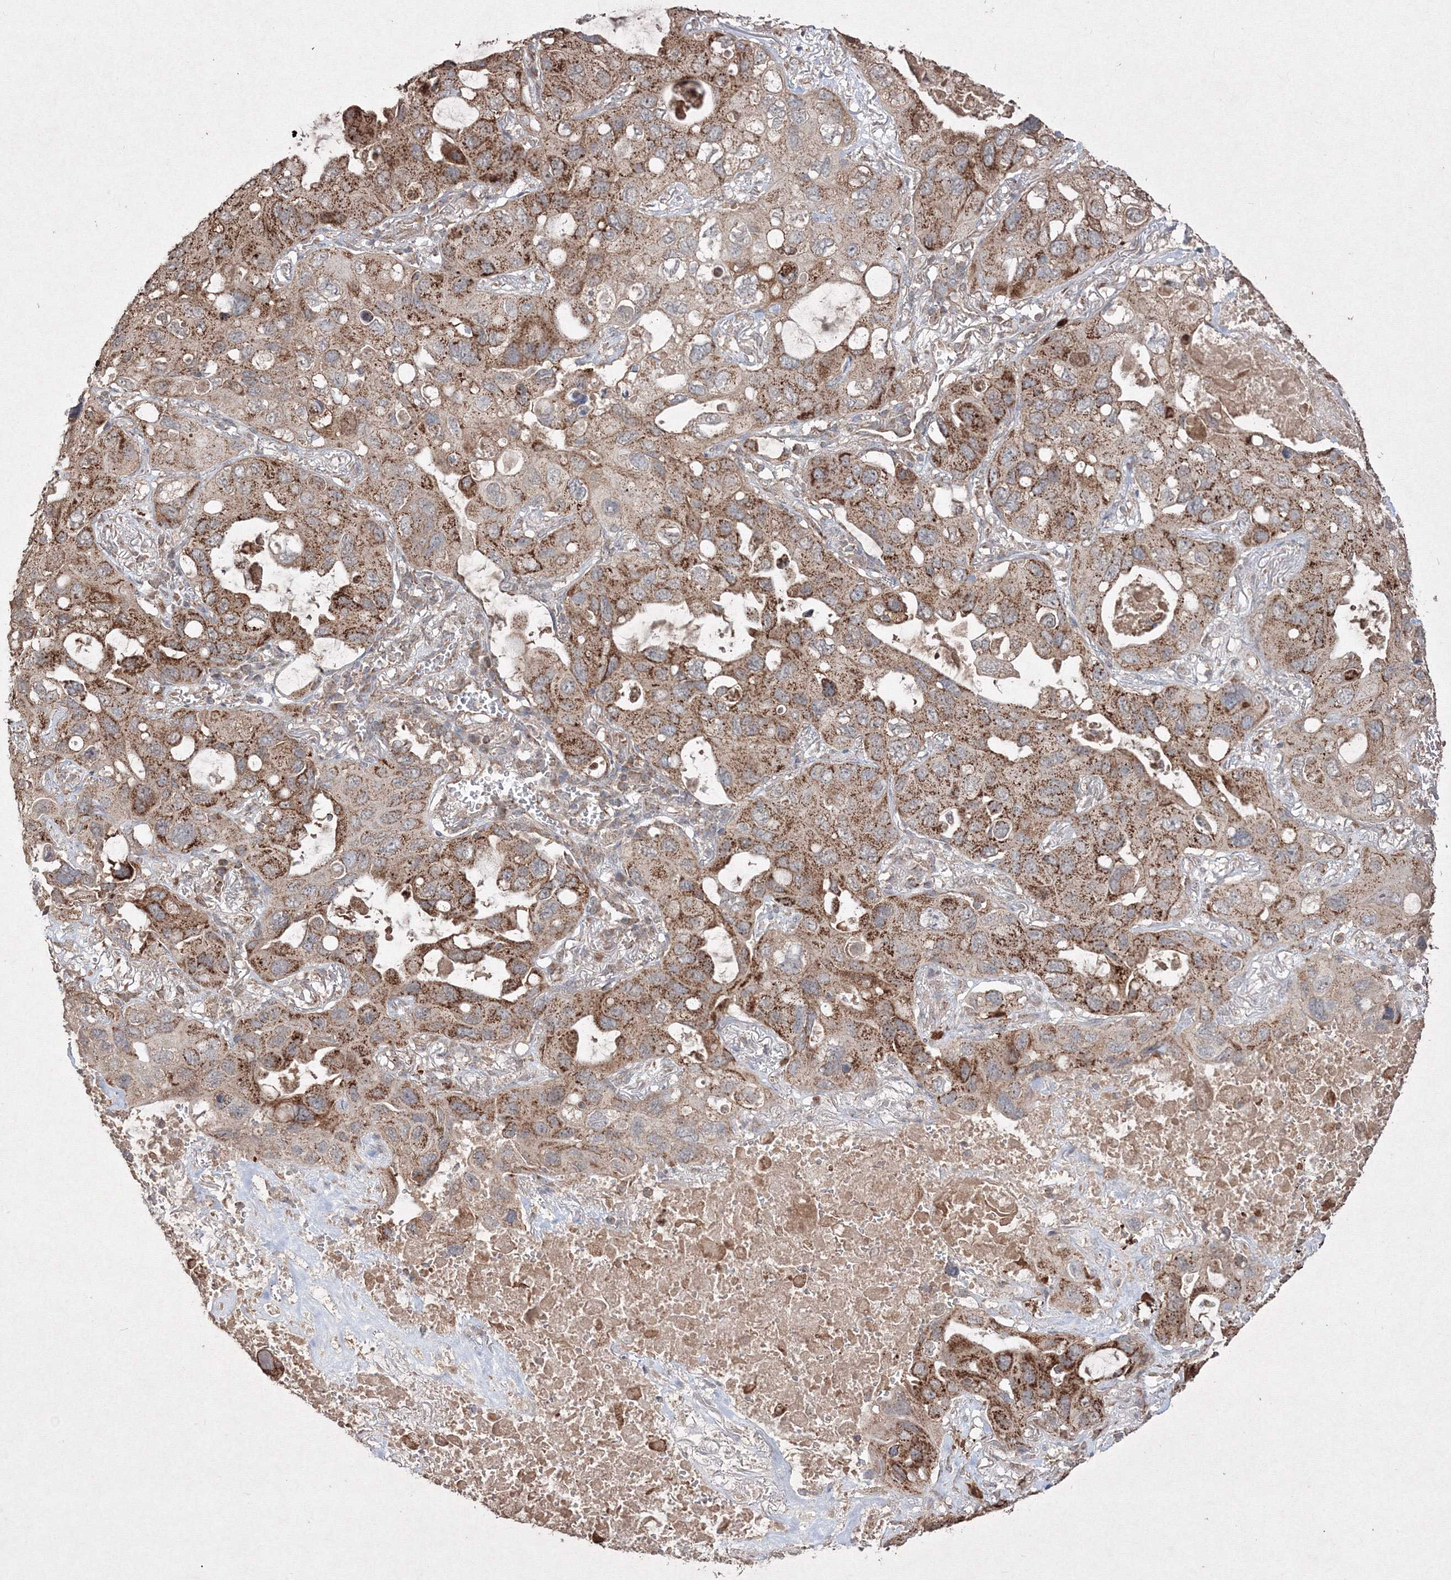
{"staining": {"intensity": "moderate", "quantity": ">75%", "location": "cytoplasmic/membranous"}, "tissue": "lung cancer", "cell_type": "Tumor cells", "image_type": "cancer", "snomed": [{"axis": "morphology", "description": "Squamous cell carcinoma, NOS"}, {"axis": "topography", "description": "Lung"}], "caption": "Immunohistochemical staining of human squamous cell carcinoma (lung) reveals moderate cytoplasmic/membranous protein positivity in approximately >75% of tumor cells.", "gene": "GRSF1", "patient": {"sex": "female", "age": 73}}